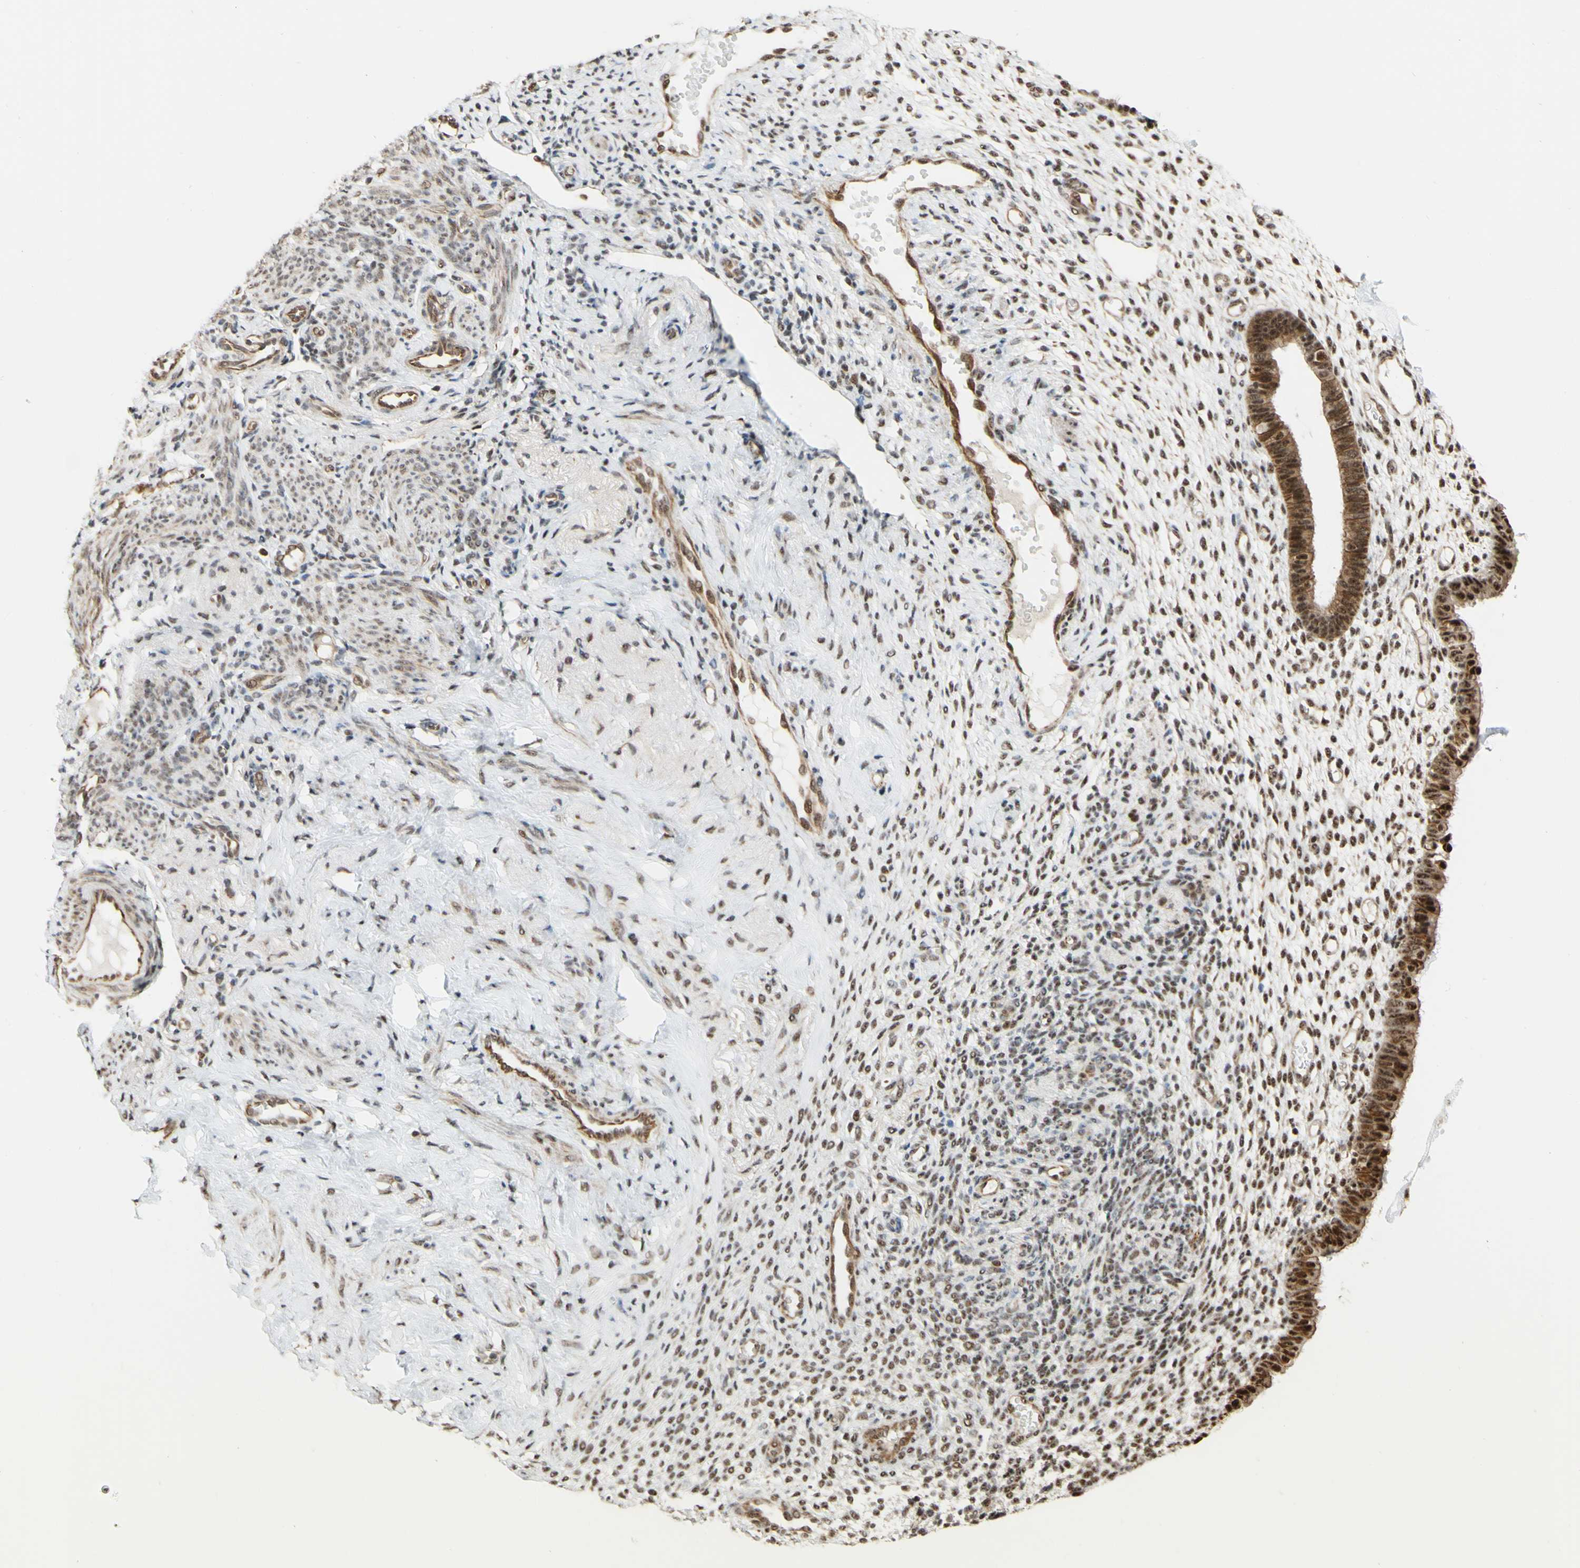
{"staining": {"intensity": "weak", "quantity": "25%-75%", "location": "nuclear"}, "tissue": "endometrium", "cell_type": "Cells in endometrial stroma", "image_type": "normal", "snomed": [{"axis": "morphology", "description": "Normal tissue, NOS"}, {"axis": "topography", "description": "Endometrium"}], "caption": "Normal endometrium reveals weak nuclear positivity in approximately 25%-75% of cells in endometrial stroma The protein of interest is stained brown, and the nuclei are stained in blue (DAB (3,3'-diaminobenzidine) IHC with brightfield microscopy, high magnification)..", "gene": "SAP18", "patient": {"sex": "female", "age": 61}}